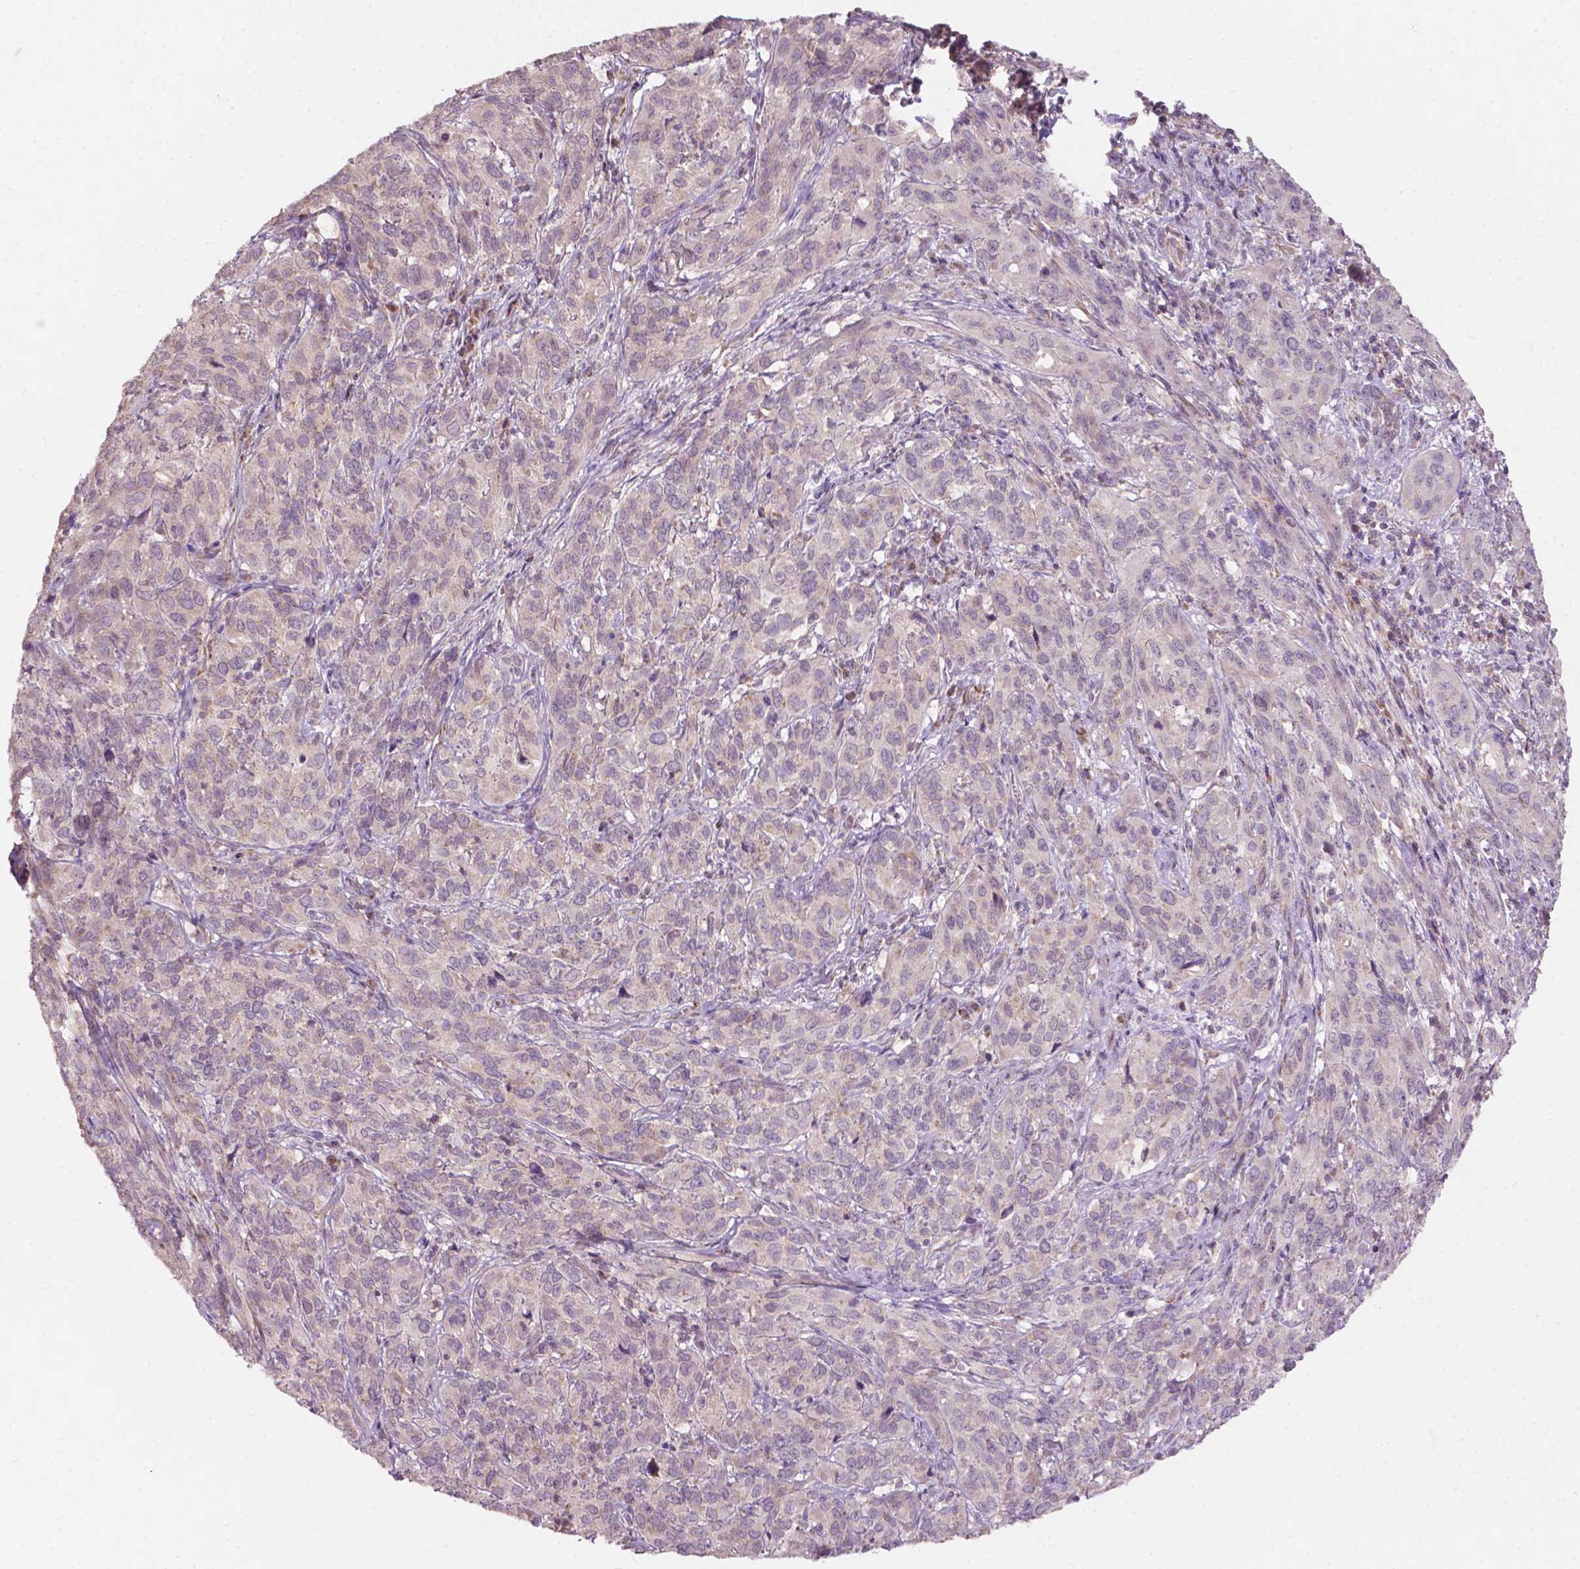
{"staining": {"intensity": "weak", "quantity": "25%-75%", "location": "cytoplasmic/membranous"}, "tissue": "cervical cancer", "cell_type": "Tumor cells", "image_type": "cancer", "snomed": [{"axis": "morphology", "description": "Squamous cell carcinoma, NOS"}, {"axis": "topography", "description": "Cervix"}], "caption": "DAB (3,3'-diaminobenzidine) immunohistochemical staining of squamous cell carcinoma (cervical) reveals weak cytoplasmic/membranous protein positivity in approximately 25%-75% of tumor cells.", "gene": "NDUFA10", "patient": {"sex": "female", "age": 51}}